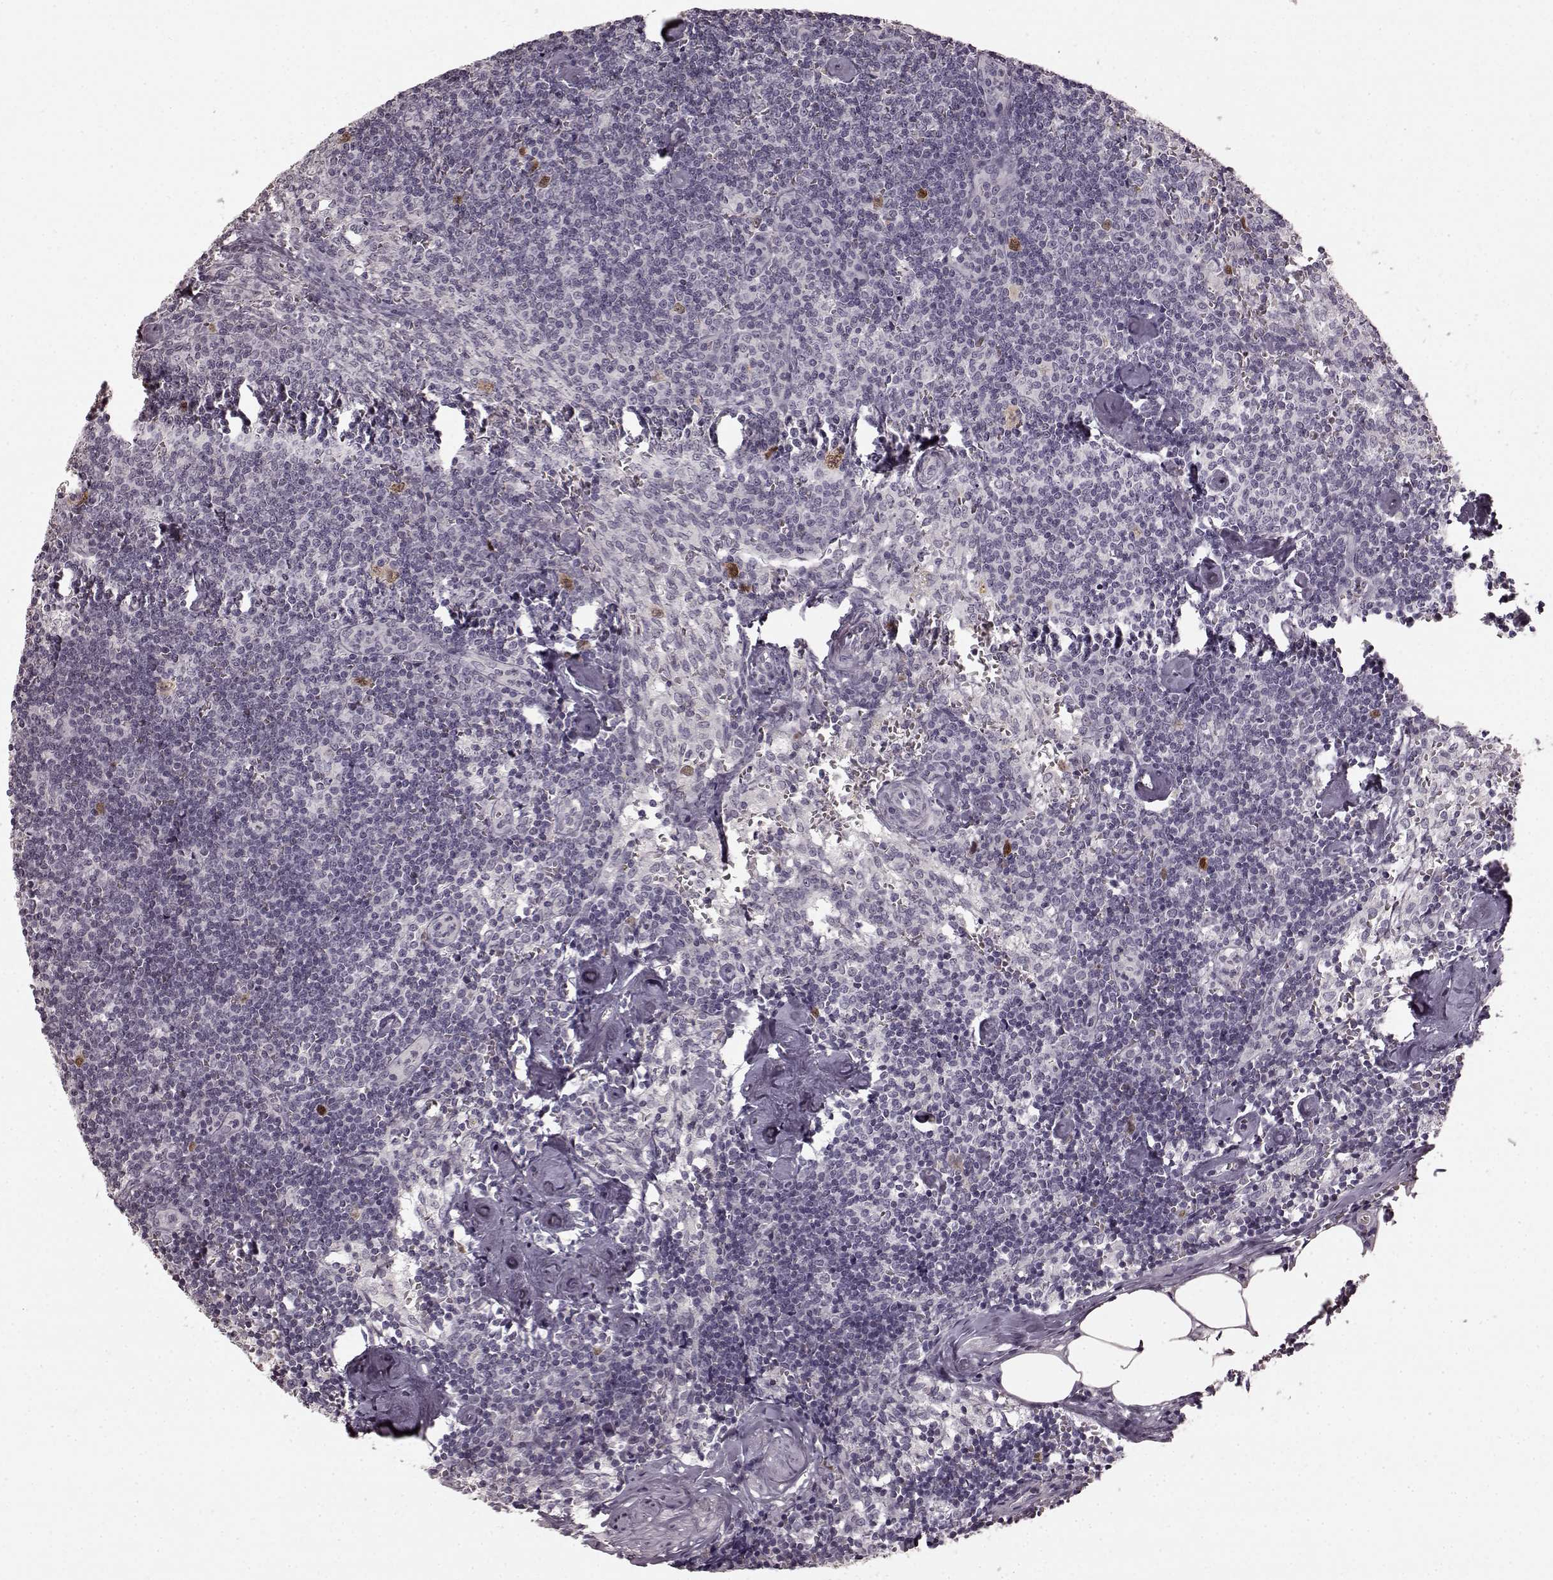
{"staining": {"intensity": "moderate", "quantity": "<25%", "location": "nuclear"}, "tissue": "lymph node", "cell_type": "Germinal center cells", "image_type": "normal", "snomed": [{"axis": "morphology", "description": "Normal tissue, NOS"}, {"axis": "topography", "description": "Lymph node"}], "caption": "Germinal center cells demonstrate low levels of moderate nuclear positivity in about <25% of cells in normal human lymph node. Using DAB (3,3'-diaminobenzidine) (brown) and hematoxylin (blue) stains, captured at high magnification using brightfield microscopy.", "gene": "CCNA2", "patient": {"sex": "female", "age": 50}}